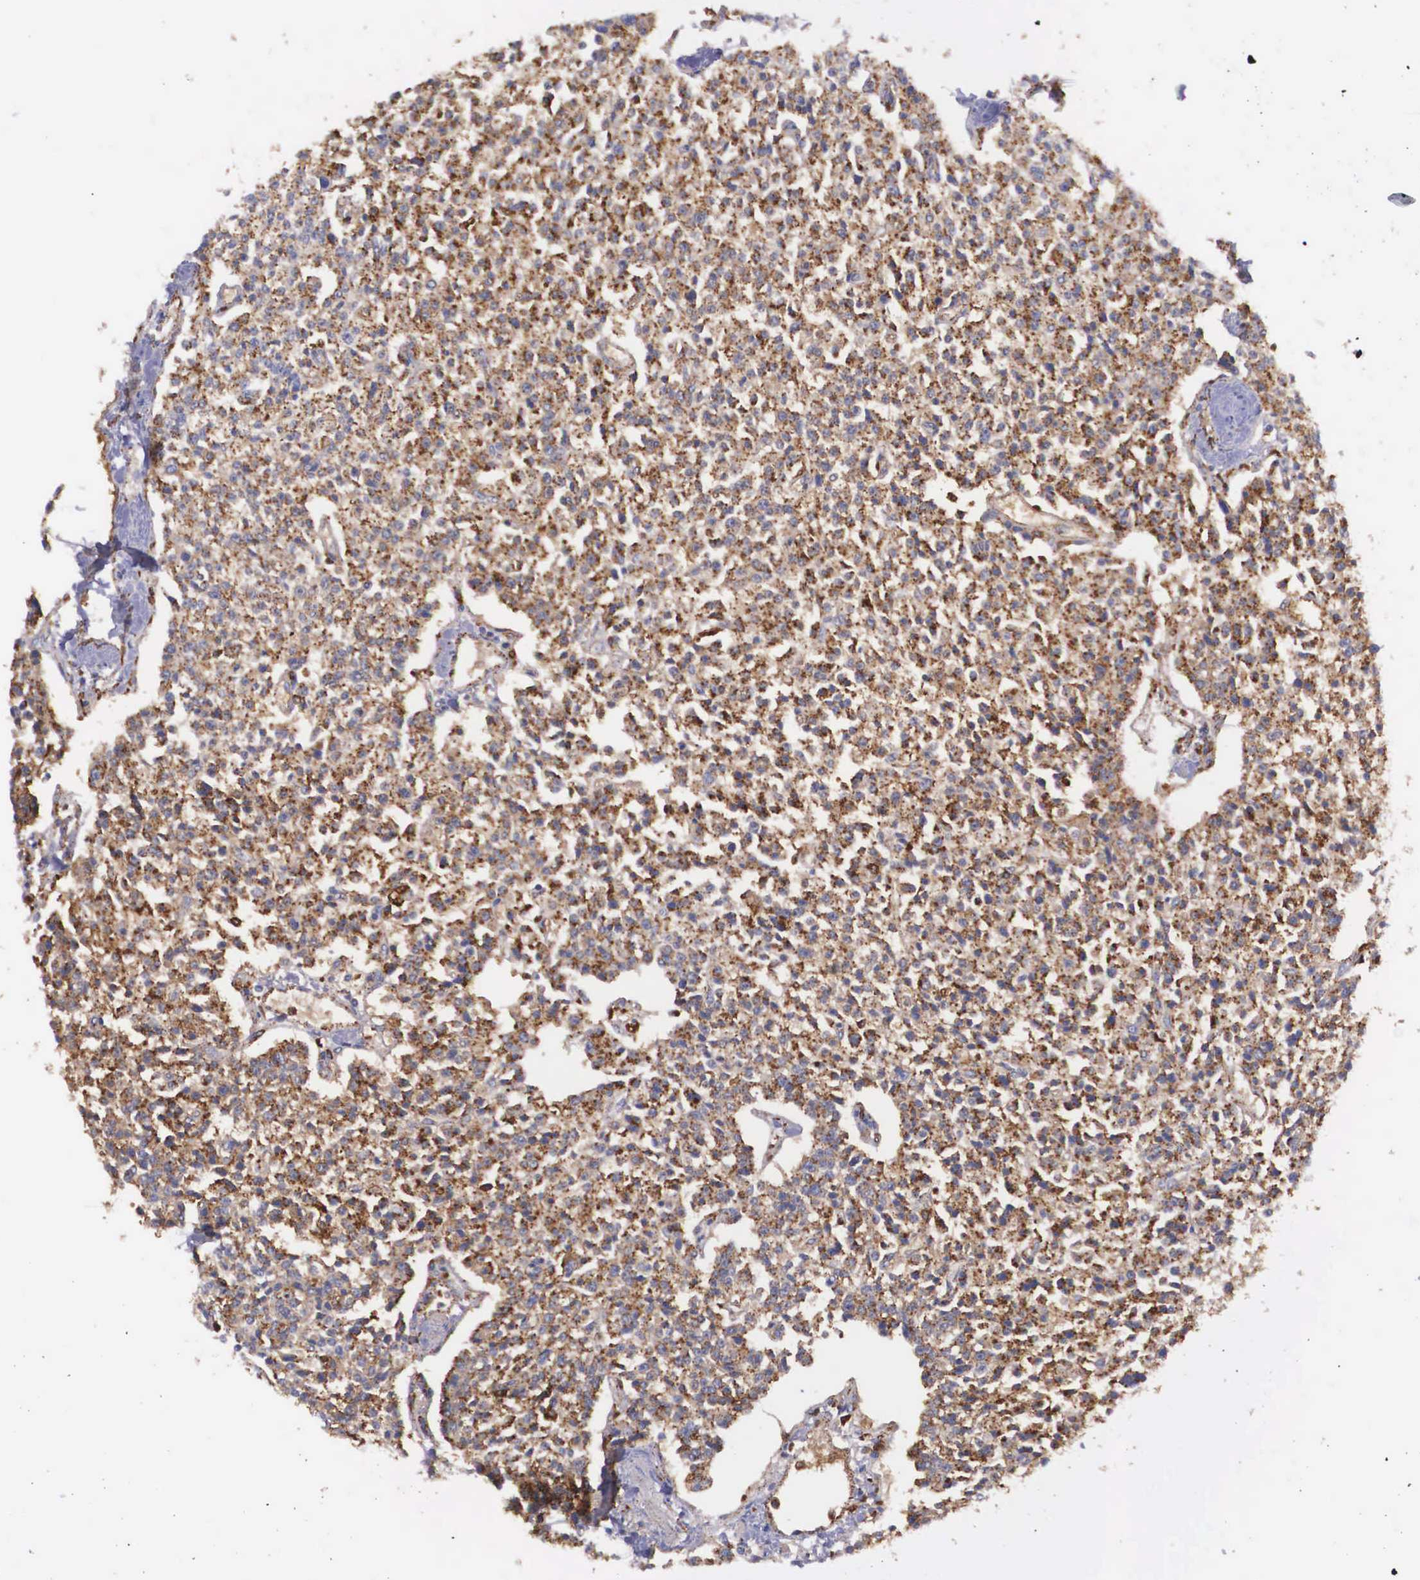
{"staining": {"intensity": "moderate", "quantity": ">75%", "location": "cytoplasmic/membranous"}, "tissue": "carcinoid", "cell_type": "Tumor cells", "image_type": "cancer", "snomed": [{"axis": "morphology", "description": "Carcinoid, malignant, NOS"}, {"axis": "topography", "description": "Stomach"}], "caption": "Protein staining of carcinoid (malignant) tissue shows moderate cytoplasmic/membranous staining in approximately >75% of tumor cells.", "gene": "NAGA", "patient": {"sex": "female", "age": 76}}